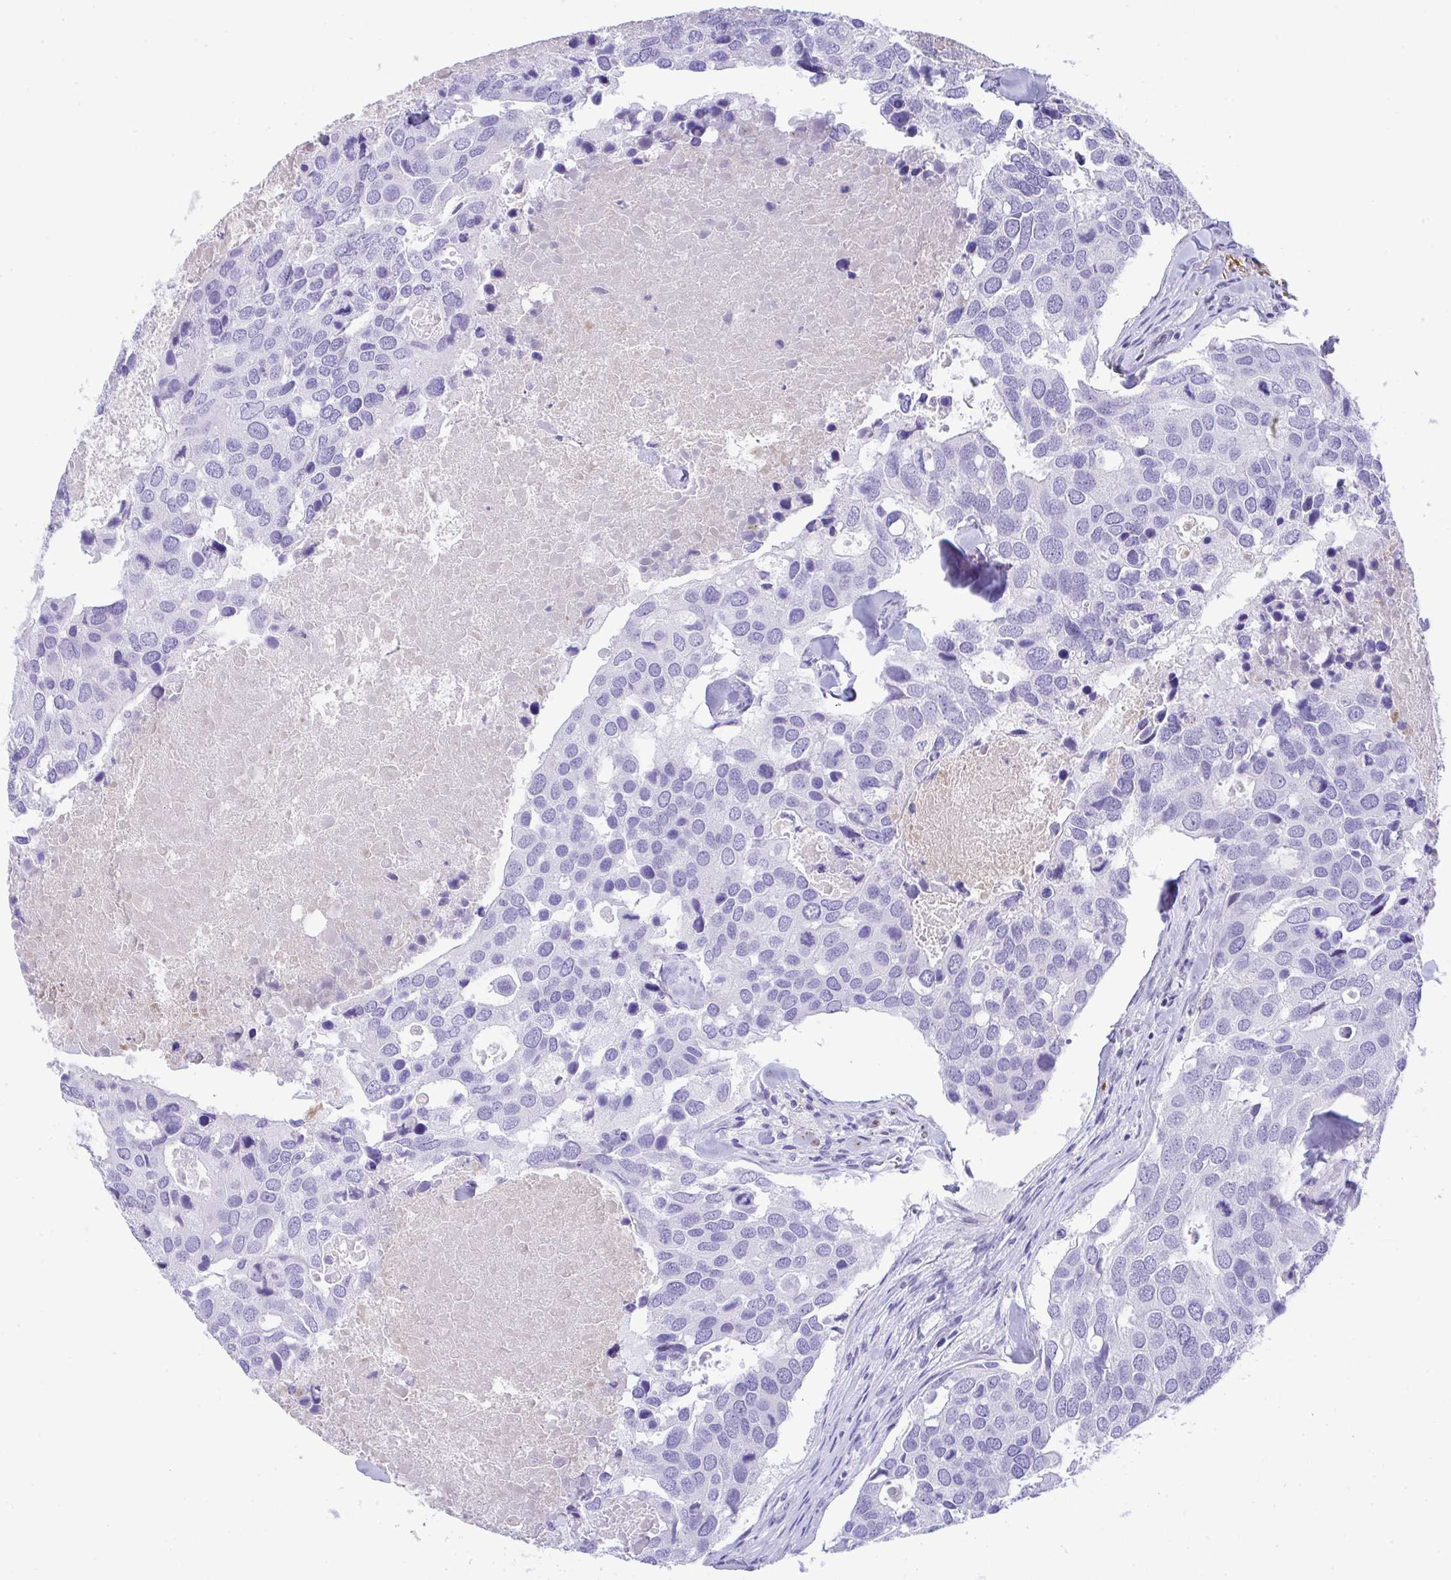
{"staining": {"intensity": "negative", "quantity": "none", "location": "none"}, "tissue": "breast cancer", "cell_type": "Tumor cells", "image_type": "cancer", "snomed": [{"axis": "morphology", "description": "Duct carcinoma"}, {"axis": "topography", "description": "Breast"}], "caption": "Protein analysis of breast cancer displays no significant staining in tumor cells.", "gene": "KMT2E", "patient": {"sex": "female", "age": 83}}